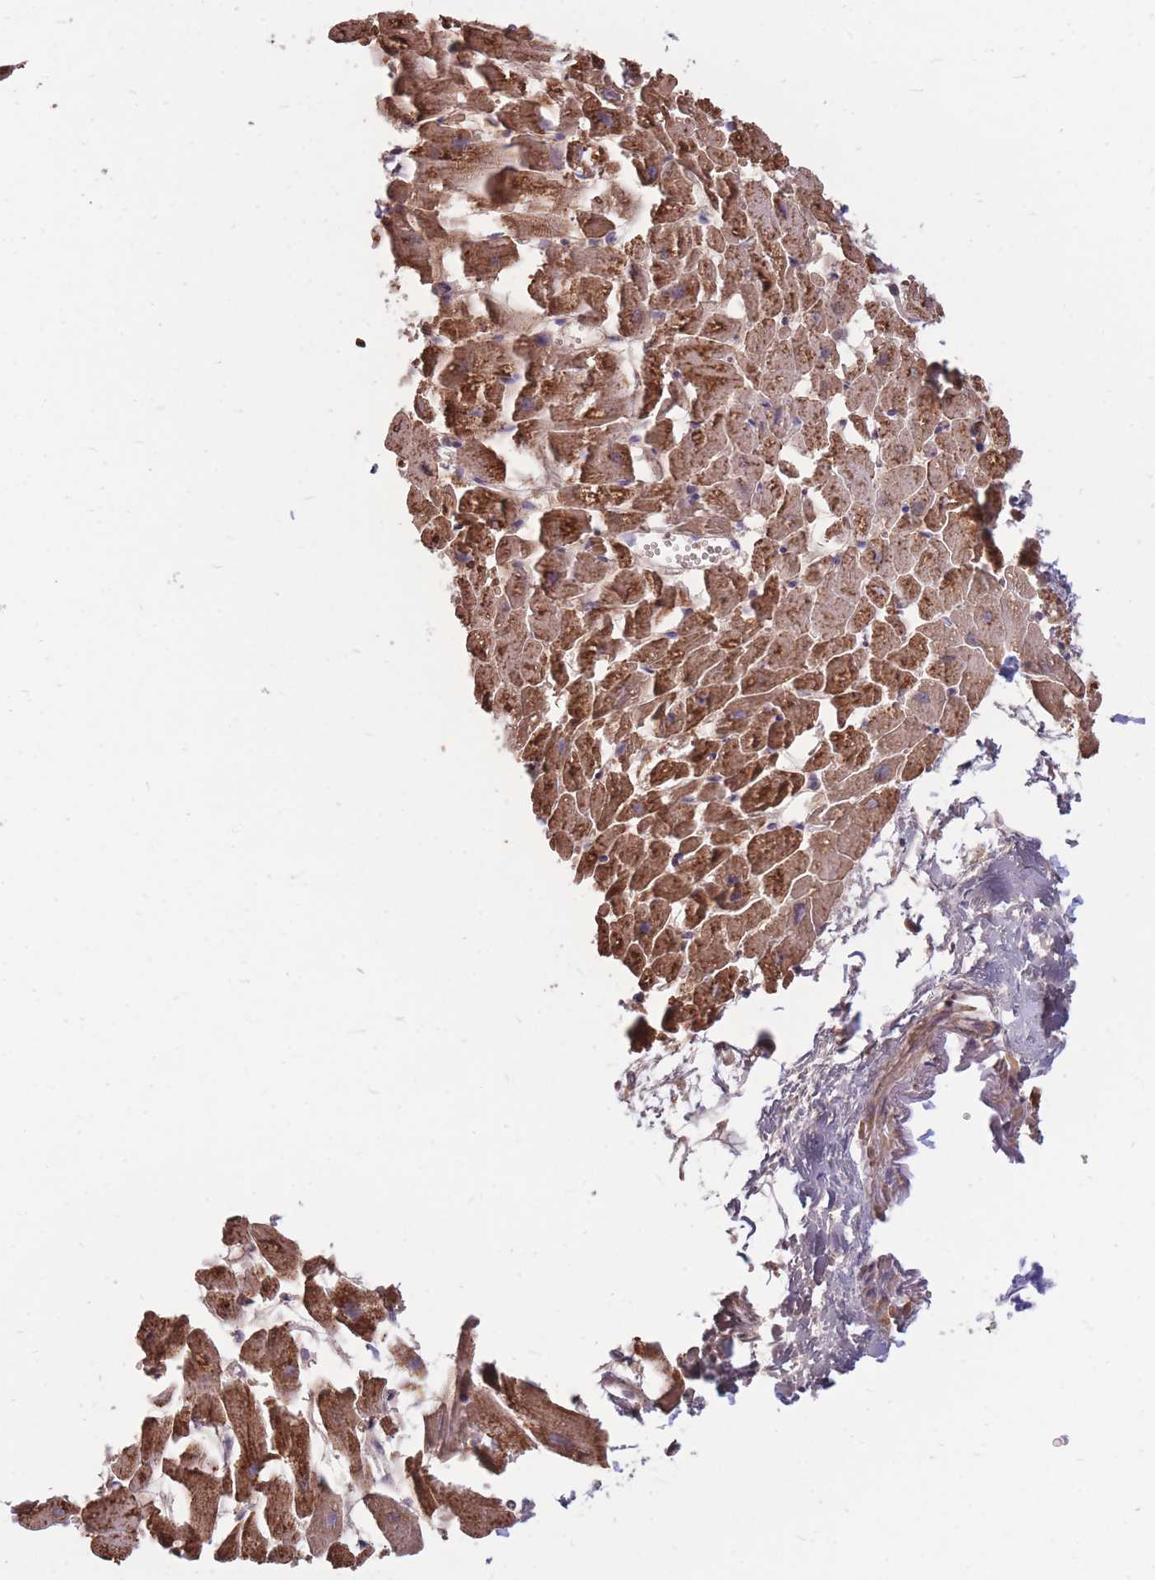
{"staining": {"intensity": "strong", "quantity": ">75%", "location": "cytoplasmic/membranous"}, "tissue": "heart muscle", "cell_type": "Cardiomyocytes", "image_type": "normal", "snomed": [{"axis": "morphology", "description": "Normal tissue, NOS"}, {"axis": "topography", "description": "Heart"}], "caption": "This photomicrograph reveals IHC staining of benign heart muscle, with high strong cytoplasmic/membranous positivity in about >75% of cardiomyocytes.", "gene": "PCSK1", "patient": {"sex": "female", "age": 64}}